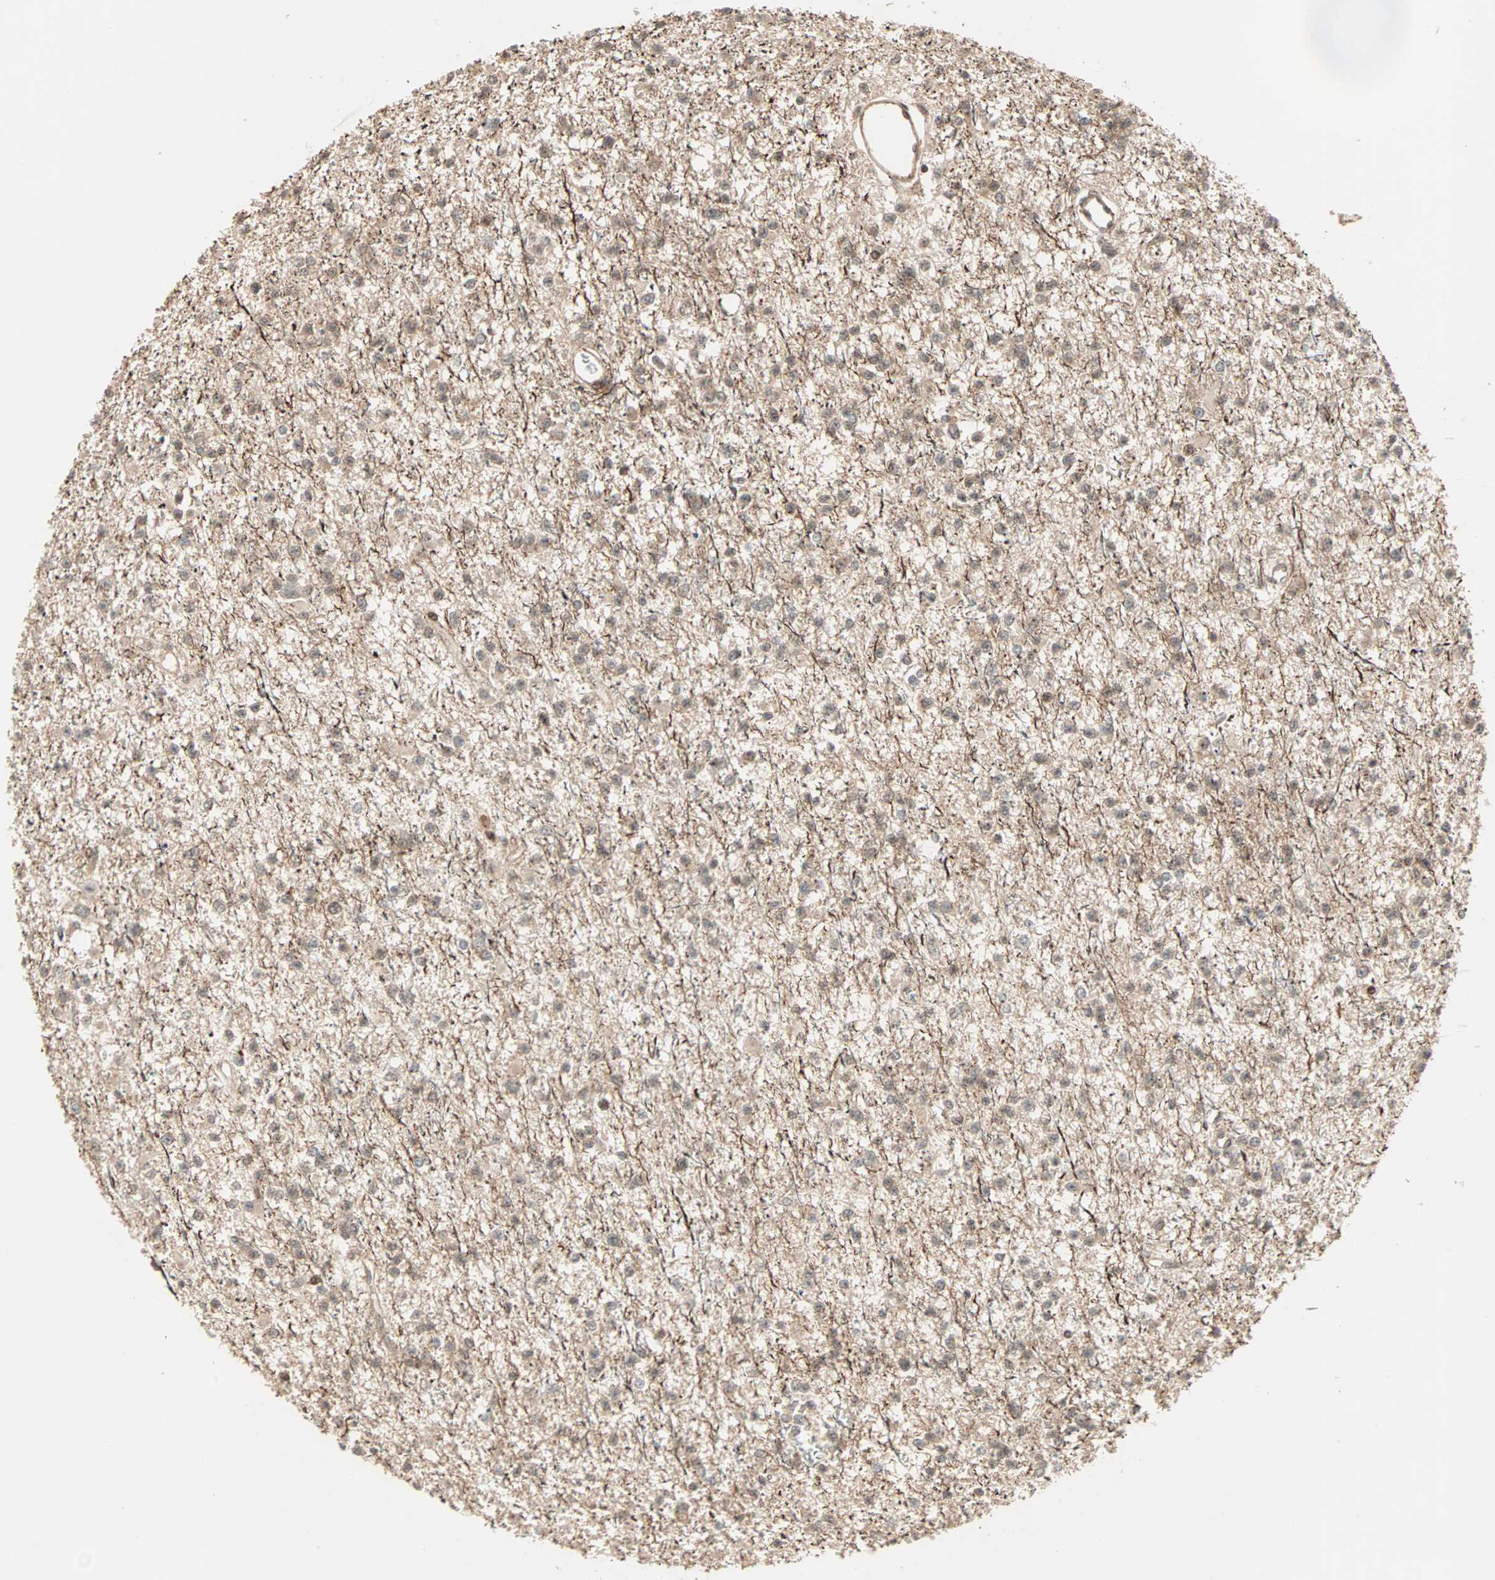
{"staining": {"intensity": "moderate", "quantity": ">75%", "location": "cytoplasmic/membranous,nuclear"}, "tissue": "glioma", "cell_type": "Tumor cells", "image_type": "cancer", "snomed": [{"axis": "morphology", "description": "Glioma, malignant, Low grade"}, {"axis": "topography", "description": "Brain"}], "caption": "An IHC histopathology image of neoplastic tissue is shown. Protein staining in brown shows moderate cytoplasmic/membranous and nuclear positivity in glioma within tumor cells.", "gene": "ZBED9", "patient": {"sex": "female", "age": 22}}